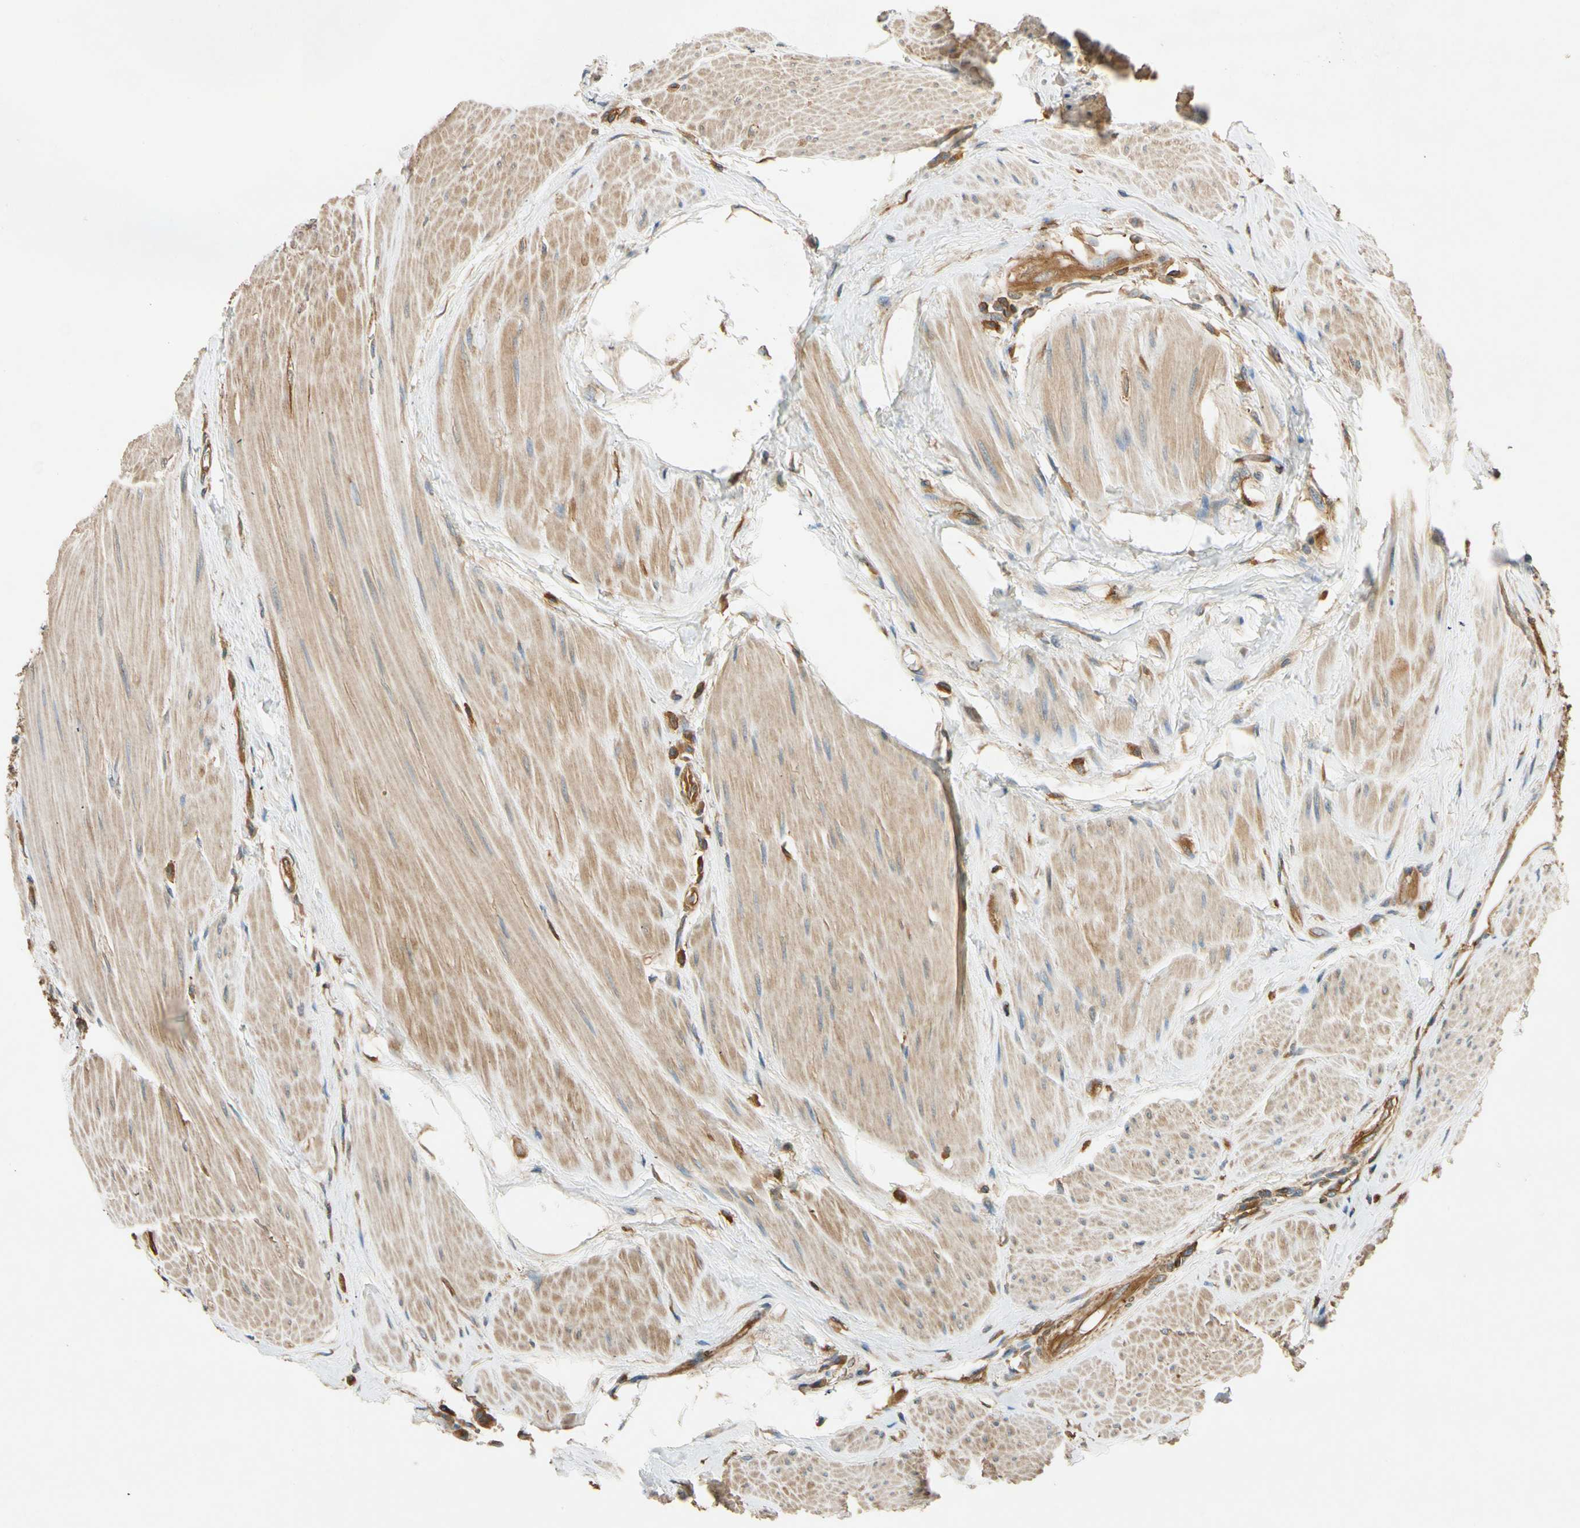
{"staining": {"intensity": "strong", "quantity": ">75%", "location": "cytoplasmic/membranous"}, "tissue": "colorectal cancer", "cell_type": "Tumor cells", "image_type": "cancer", "snomed": [{"axis": "morphology", "description": "Adenocarcinoma, NOS"}, {"axis": "topography", "description": "Rectum"}], "caption": "Protein analysis of adenocarcinoma (colorectal) tissue displays strong cytoplasmic/membranous staining in approximately >75% of tumor cells.", "gene": "TCP11L1", "patient": {"sex": "male", "age": 63}}